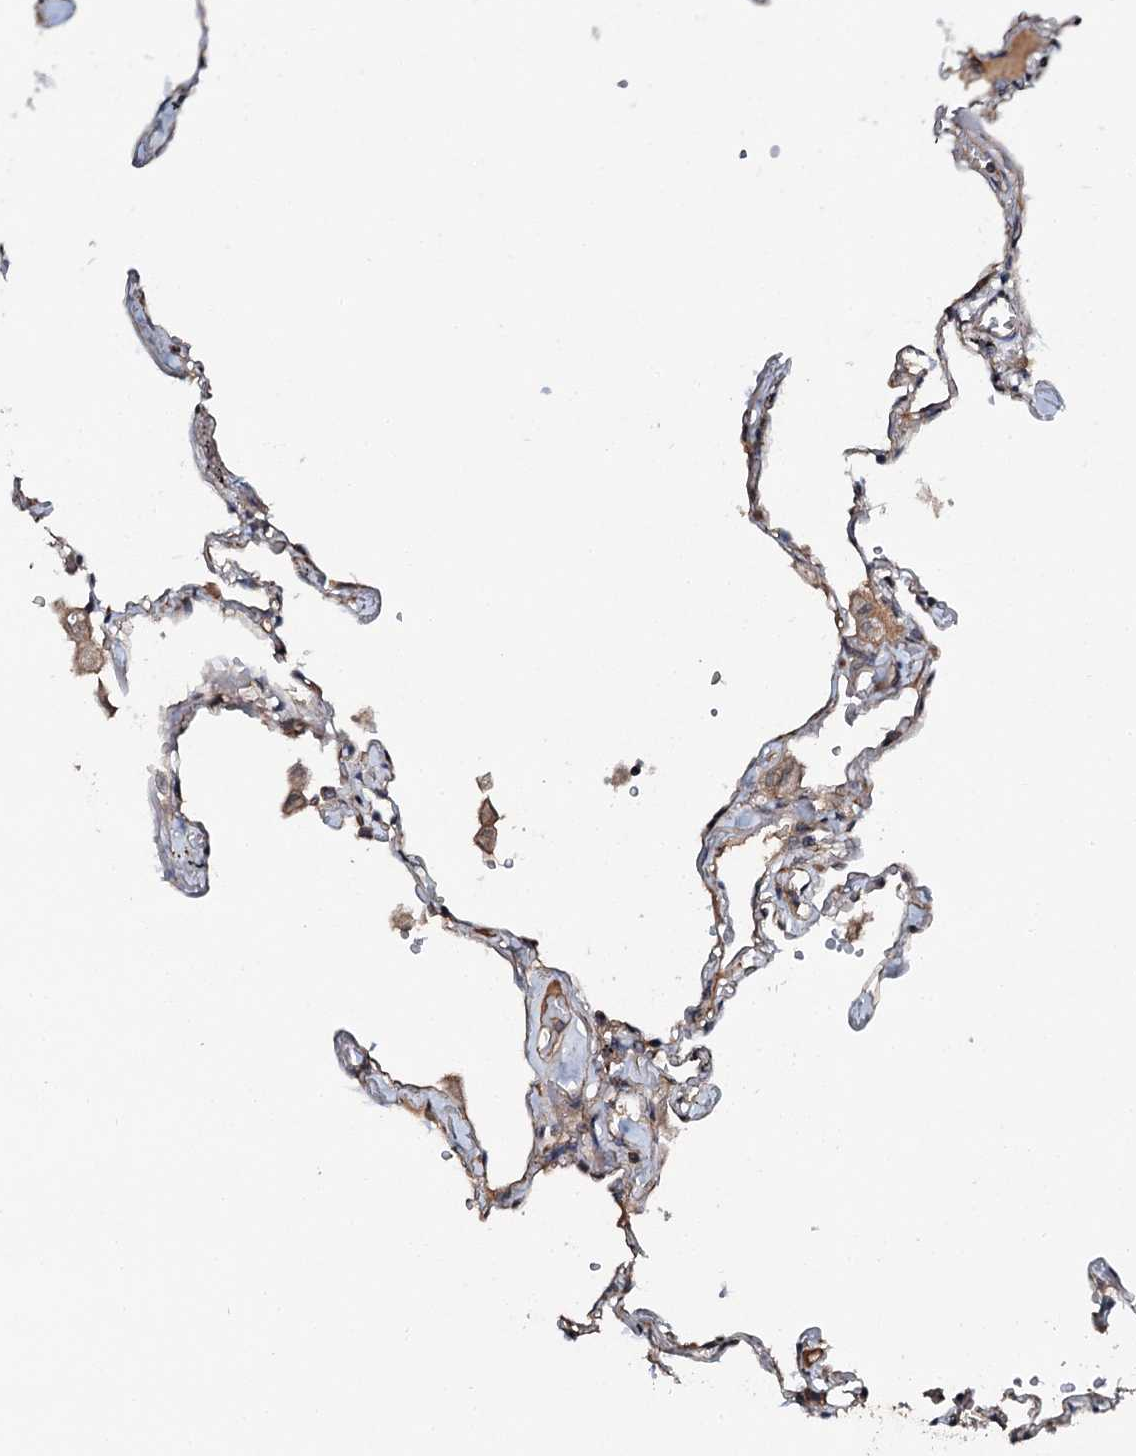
{"staining": {"intensity": "weak", "quantity": "<25%", "location": "cytoplasmic/membranous"}, "tissue": "lung", "cell_type": "Alveolar cells", "image_type": "normal", "snomed": [{"axis": "morphology", "description": "Normal tissue, NOS"}, {"axis": "topography", "description": "Lung"}], "caption": "High magnification brightfield microscopy of benign lung stained with DAB (3,3'-diaminobenzidine) (brown) and counterstained with hematoxylin (blue): alveolar cells show no significant expression.", "gene": "FLYWCH1", "patient": {"sex": "female", "age": 67}}